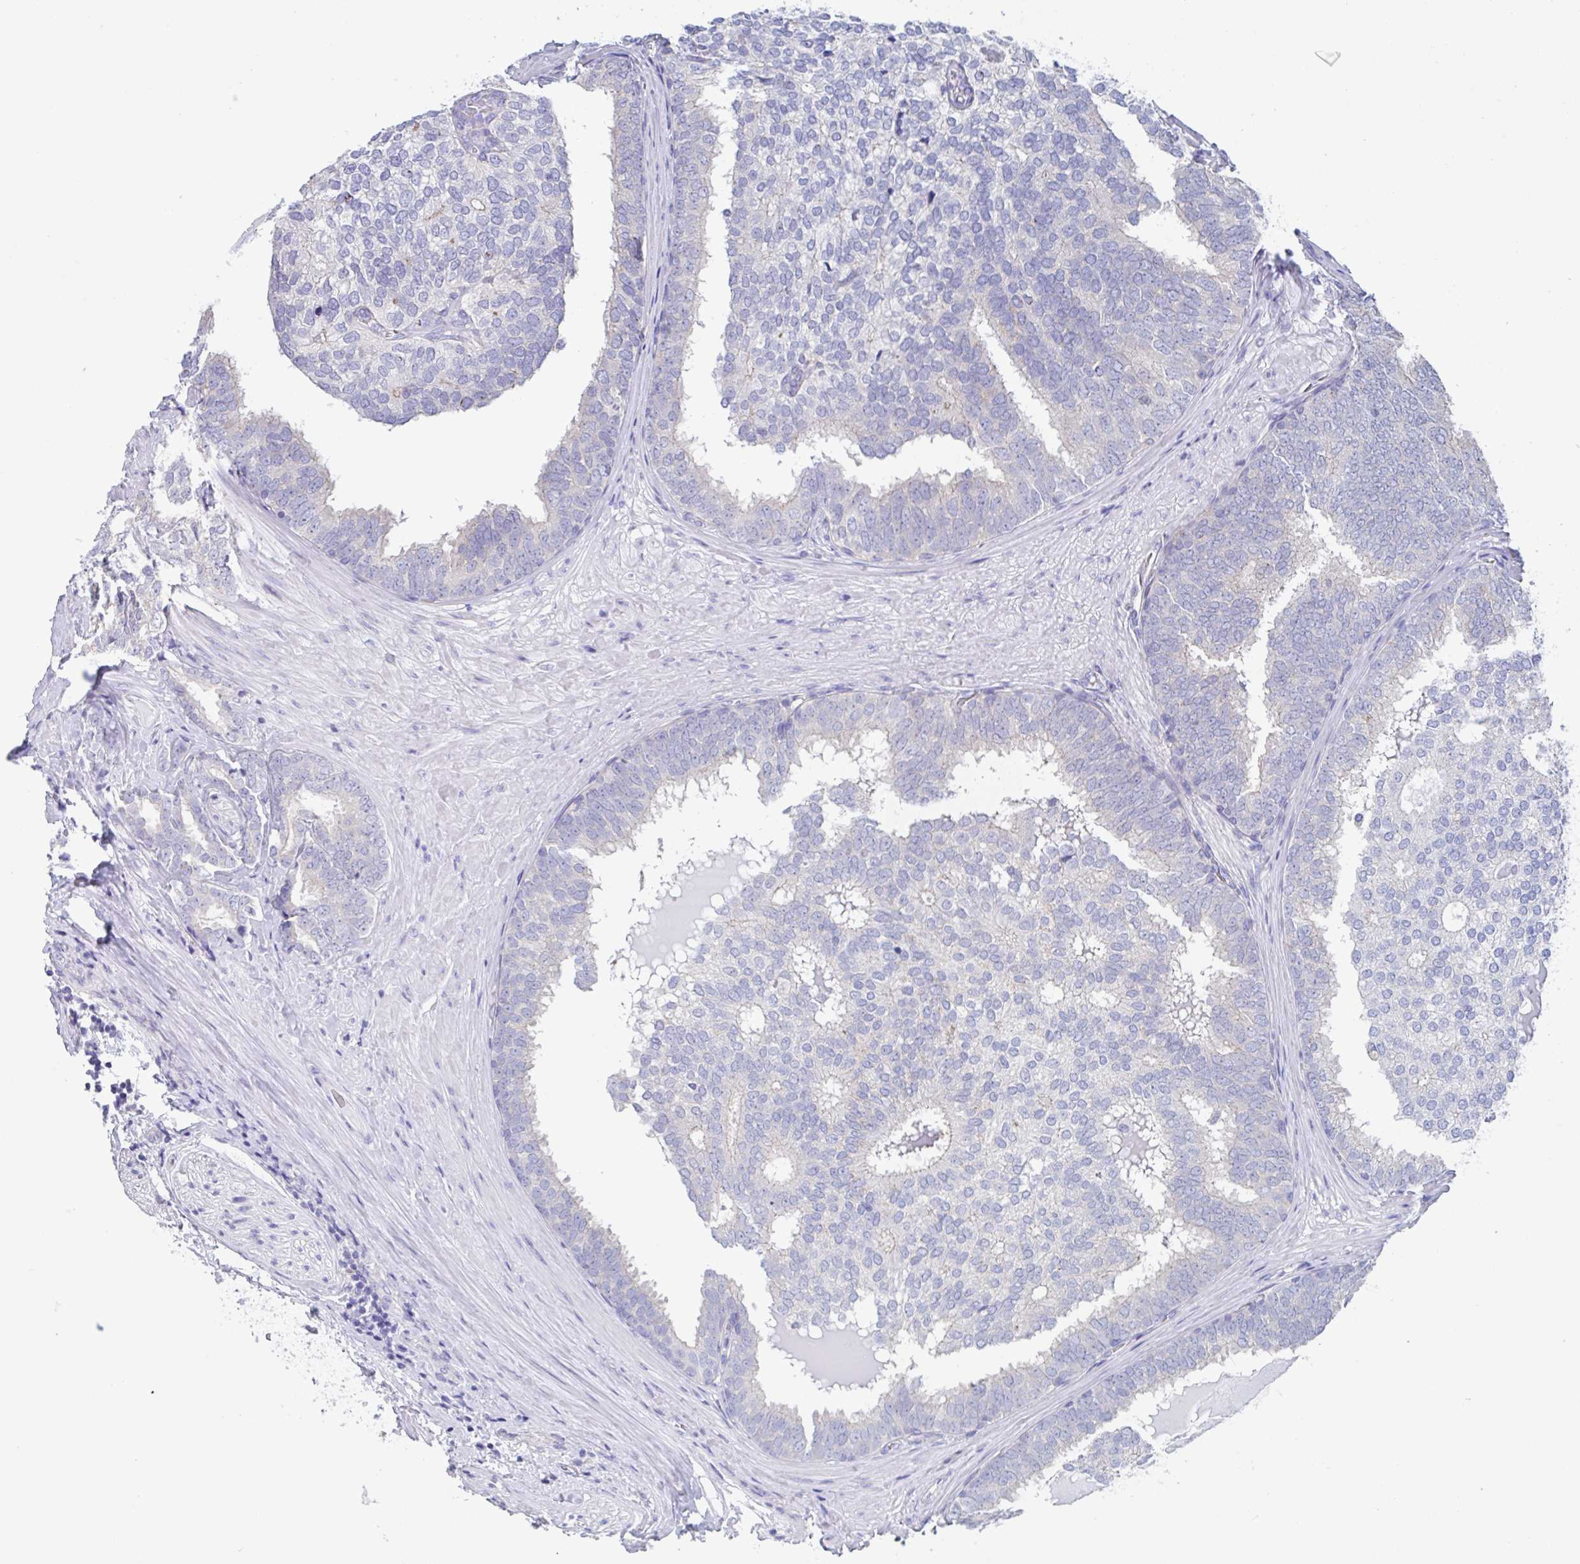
{"staining": {"intensity": "negative", "quantity": "none", "location": "none"}, "tissue": "prostate cancer", "cell_type": "Tumor cells", "image_type": "cancer", "snomed": [{"axis": "morphology", "description": "Adenocarcinoma, High grade"}, {"axis": "topography", "description": "Prostate"}], "caption": "Tumor cells are negative for protein expression in human adenocarcinoma (high-grade) (prostate).", "gene": "CHMP5", "patient": {"sex": "male", "age": 72}}